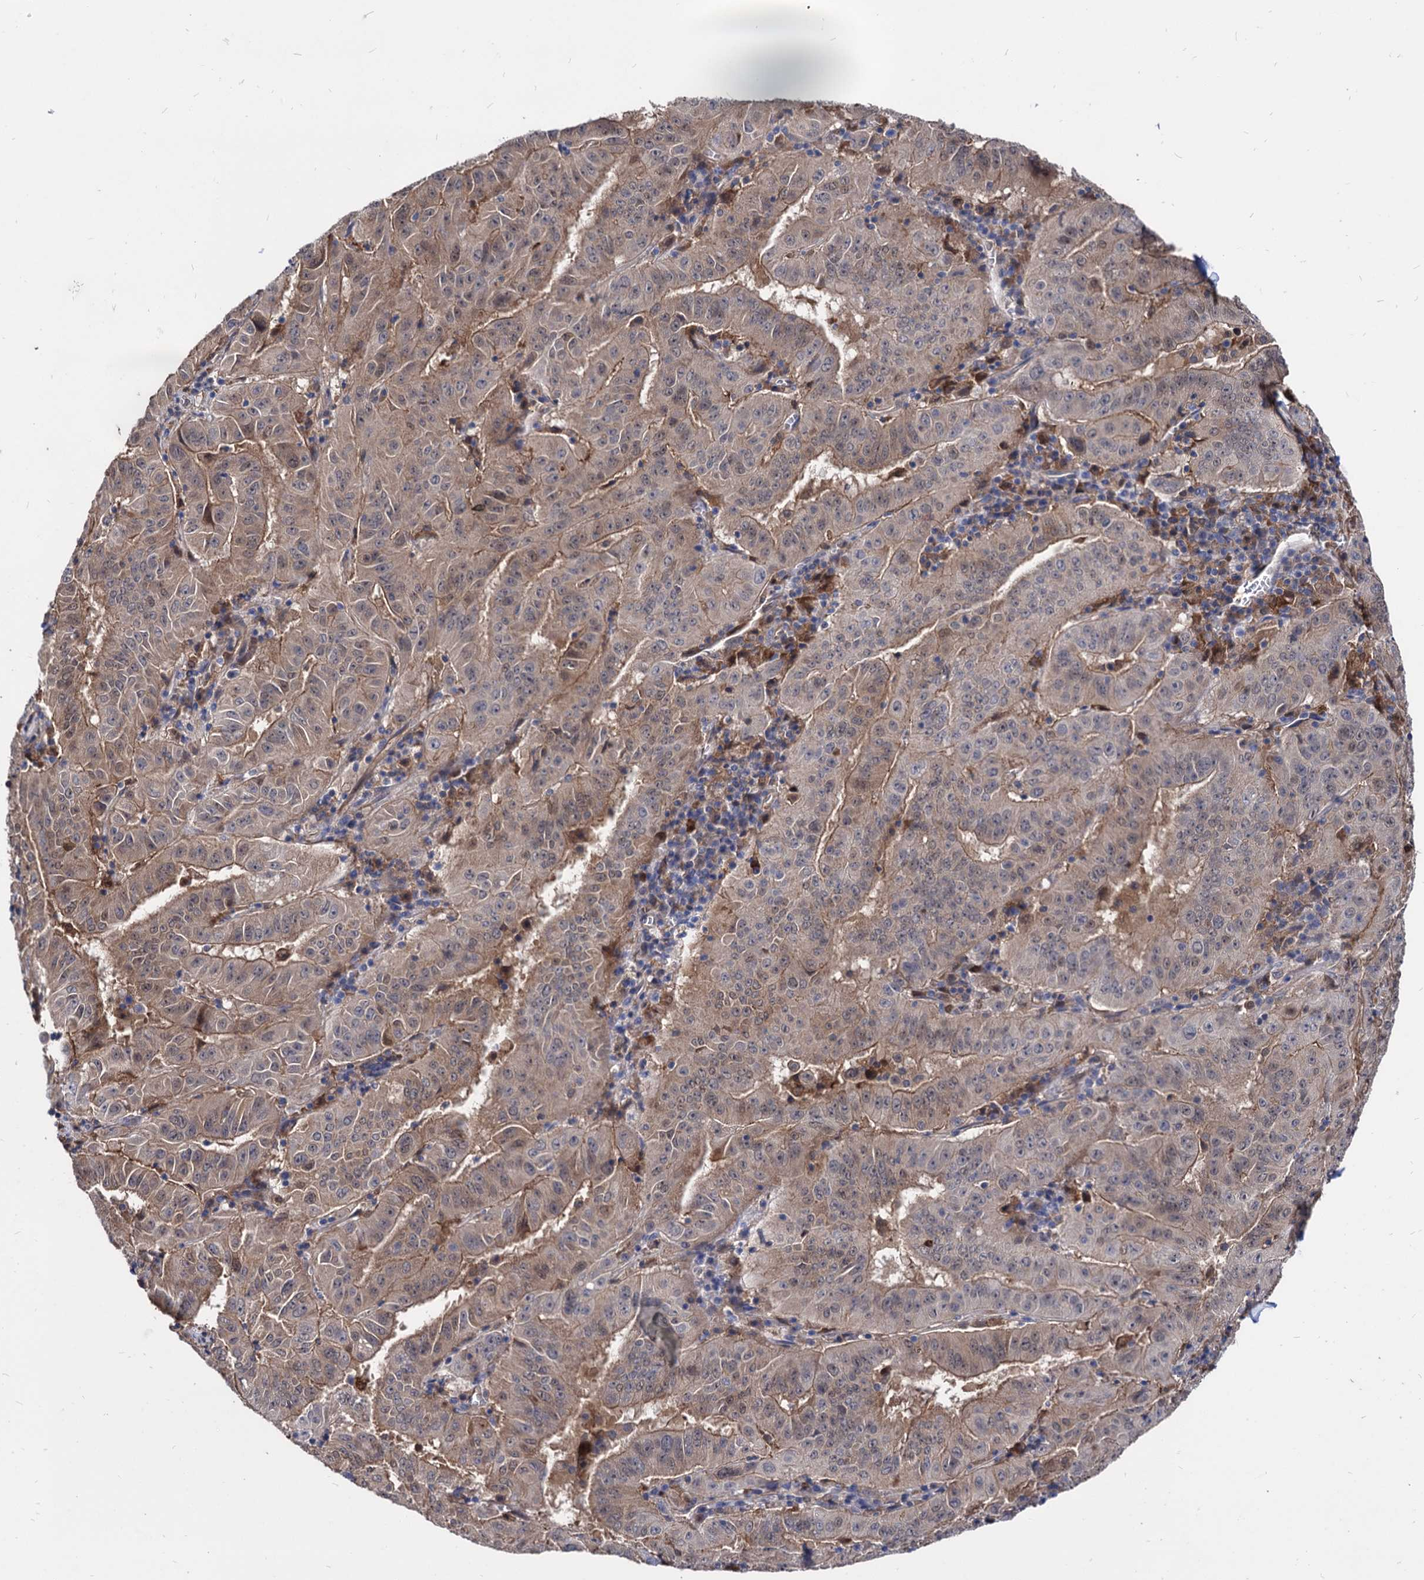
{"staining": {"intensity": "weak", "quantity": ">75%", "location": "cytoplasmic/membranous,nuclear"}, "tissue": "pancreatic cancer", "cell_type": "Tumor cells", "image_type": "cancer", "snomed": [{"axis": "morphology", "description": "Adenocarcinoma, NOS"}, {"axis": "topography", "description": "Pancreas"}], "caption": "A micrograph of pancreatic cancer (adenocarcinoma) stained for a protein displays weak cytoplasmic/membranous and nuclear brown staining in tumor cells.", "gene": "CPPED1", "patient": {"sex": "male", "age": 63}}